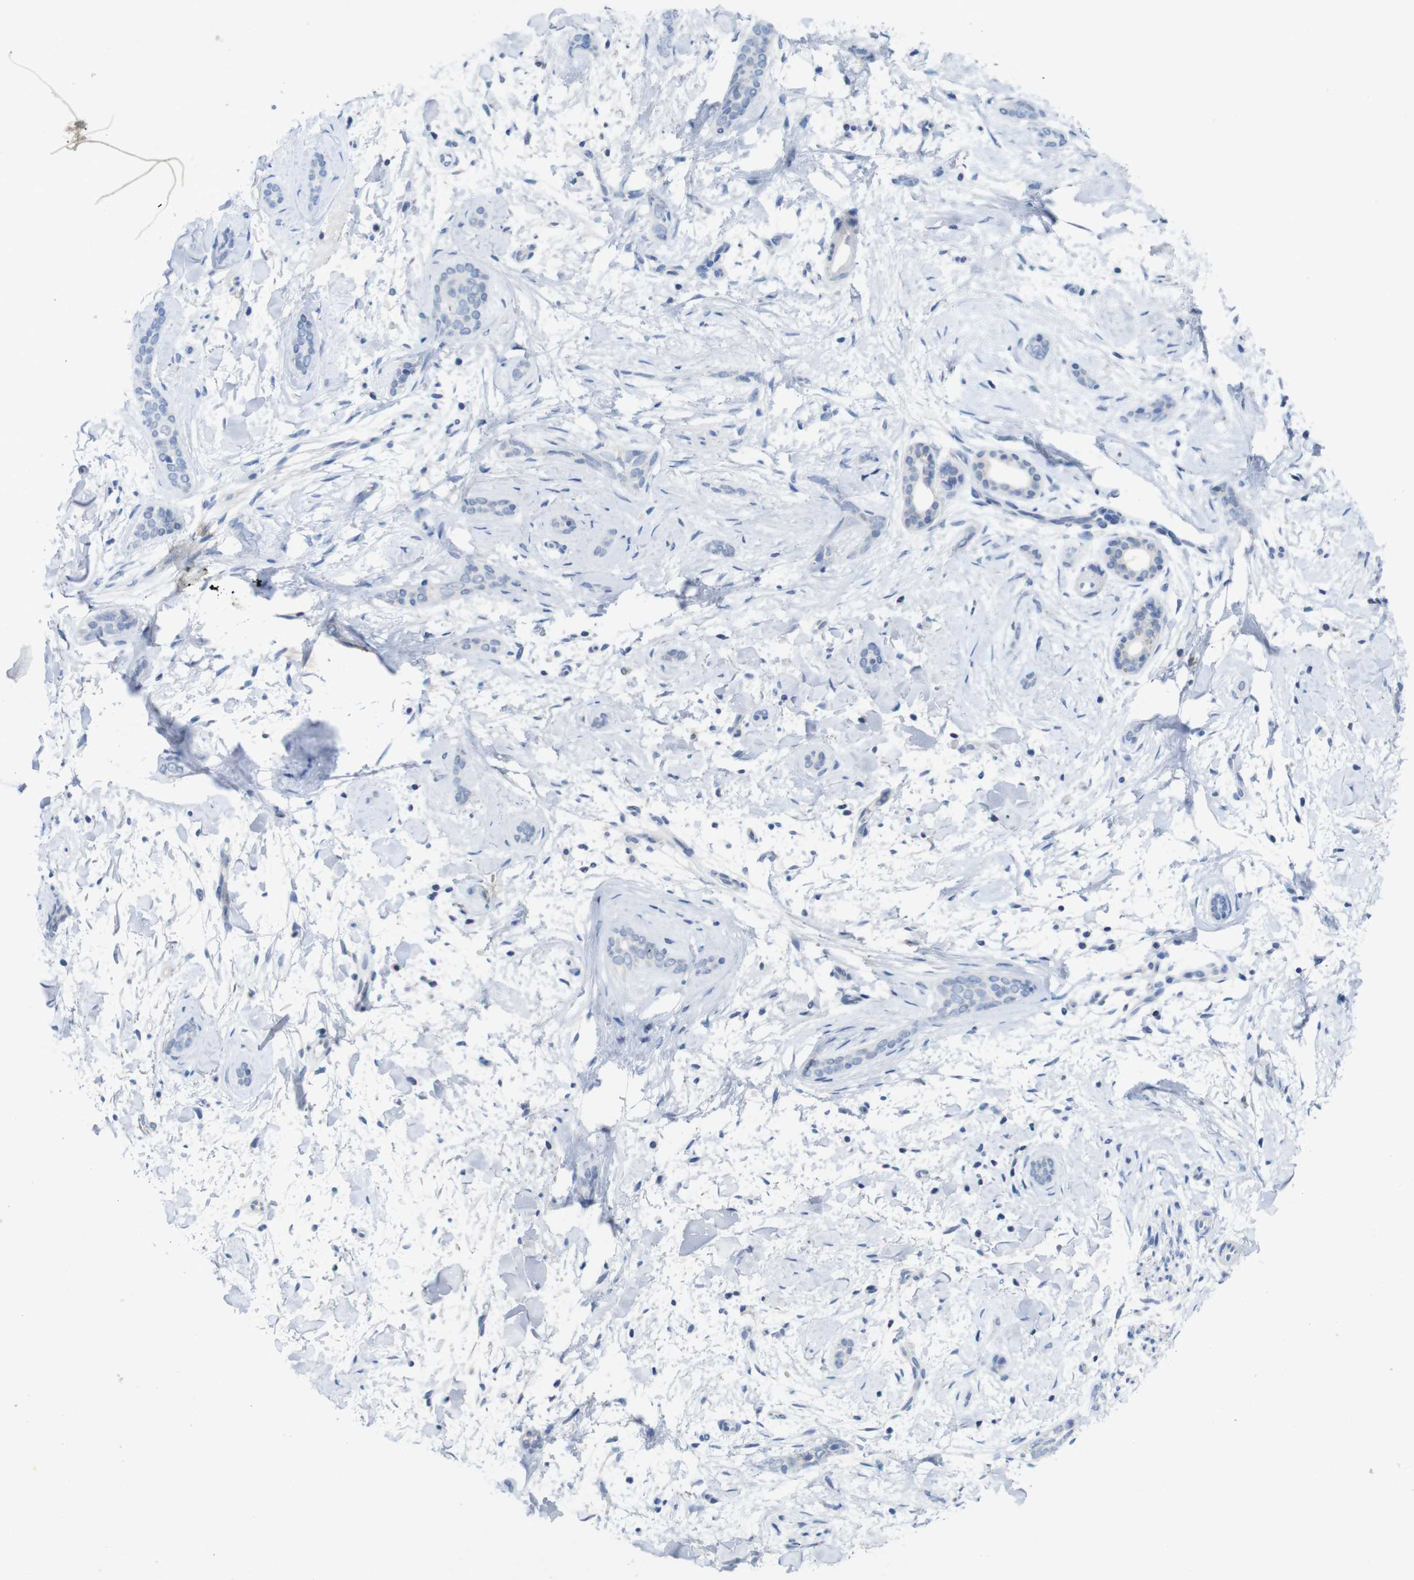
{"staining": {"intensity": "negative", "quantity": "none", "location": "none"}, "tissue": "skin cancer", "cell_type": "Tumor cells", "image_type": "cancer", "snomed": [{"axis": "morphology", "description": "Basal cell carcinoma"}, {"axis": "morphology", "description": "Adnexal tumor, benign"}, {"axis": "topography", "description": "Skin"}], "caption": "DAB (3,3'-diaminobenzidine) immunohistochemical staining of skin benign adnexal tumor demonstrates no significant positivity in tumor cells.", "gene": "SLAMF7", "patient": {"sex": "female", "age": 42}}